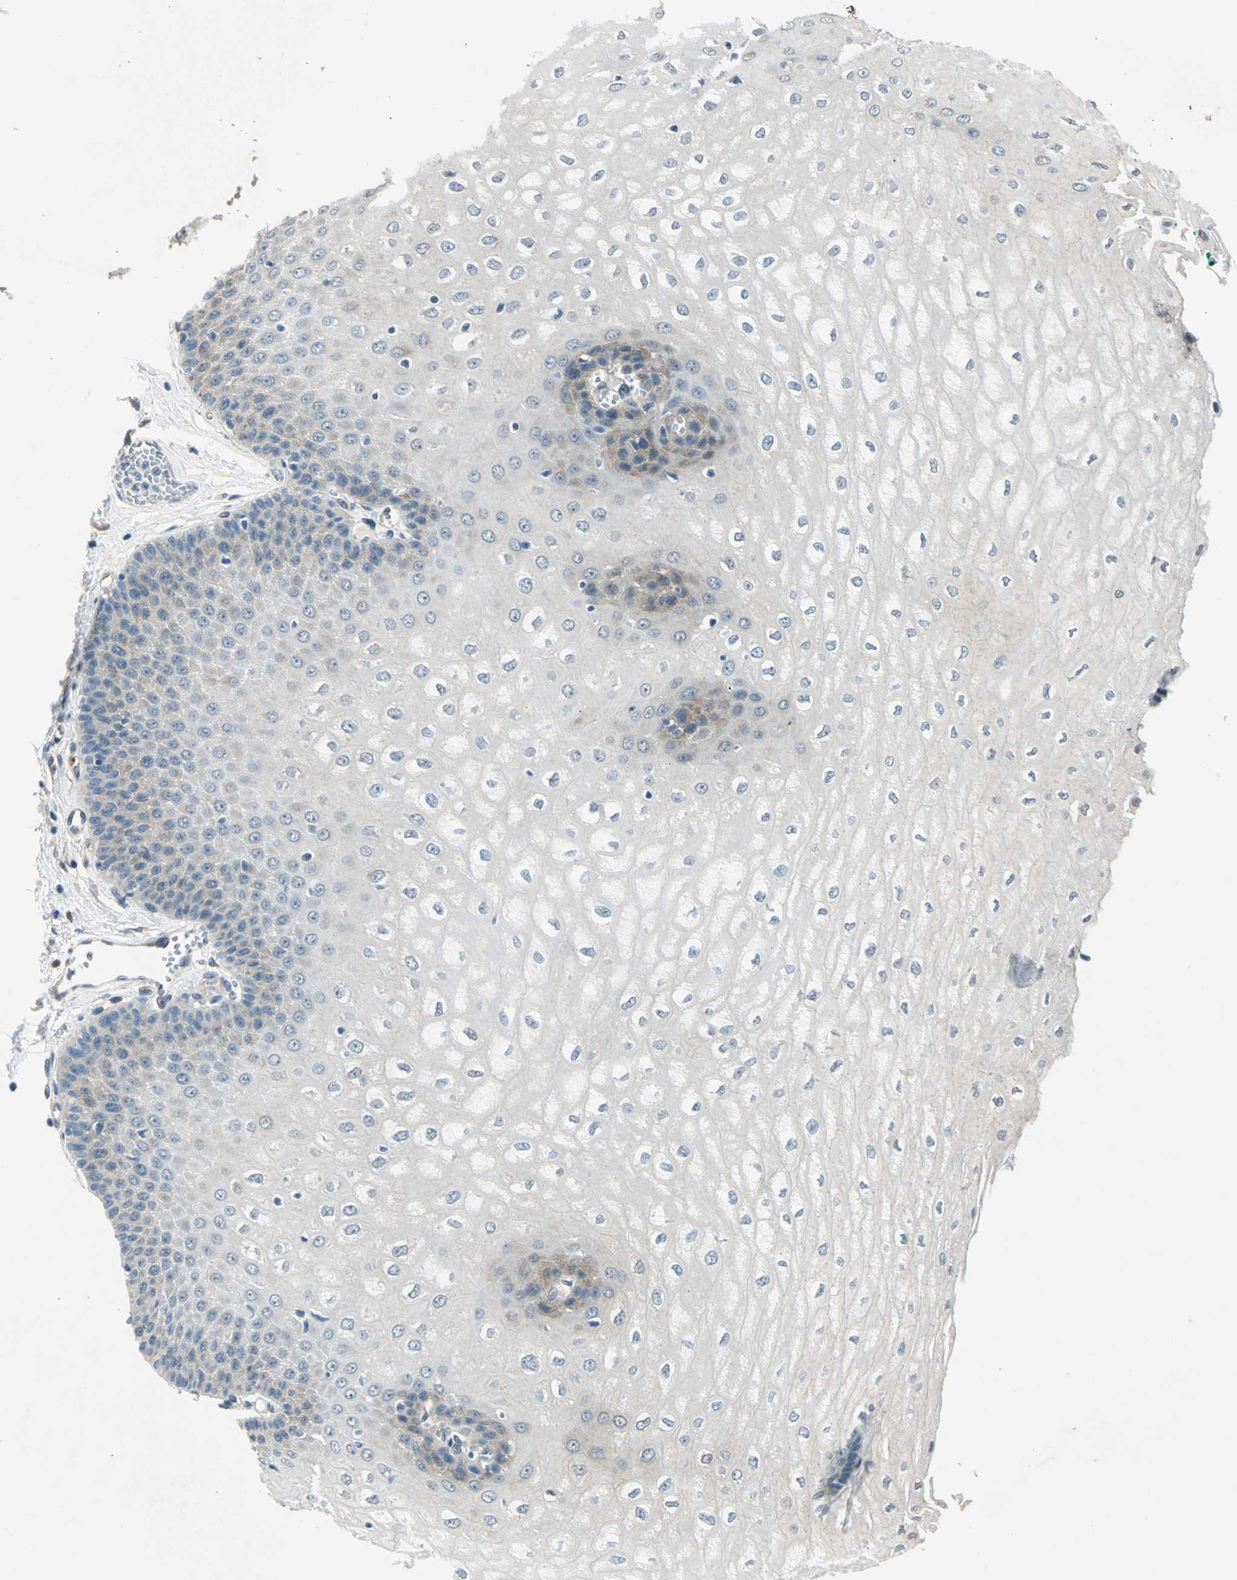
{"staining": {"intensity": "weak", "quantity": "<25%", "location": "cytoplasmic/membranous"}, "tissue": "esophagus", "cell_type": "Squamous epithelial cells", "image_type": "normal", "snomed": [{"axis": "morphology", "description": "Normal tissue, NOS"}, {"axis": "topography", "description": "Esophagus"}], "caption": "This is an IHC image of normal human esophagus. There is no positivity in squamous epithelial cells.", "gene": "CDC42EP1", "patient": {"sex": "male", "age": 60}}